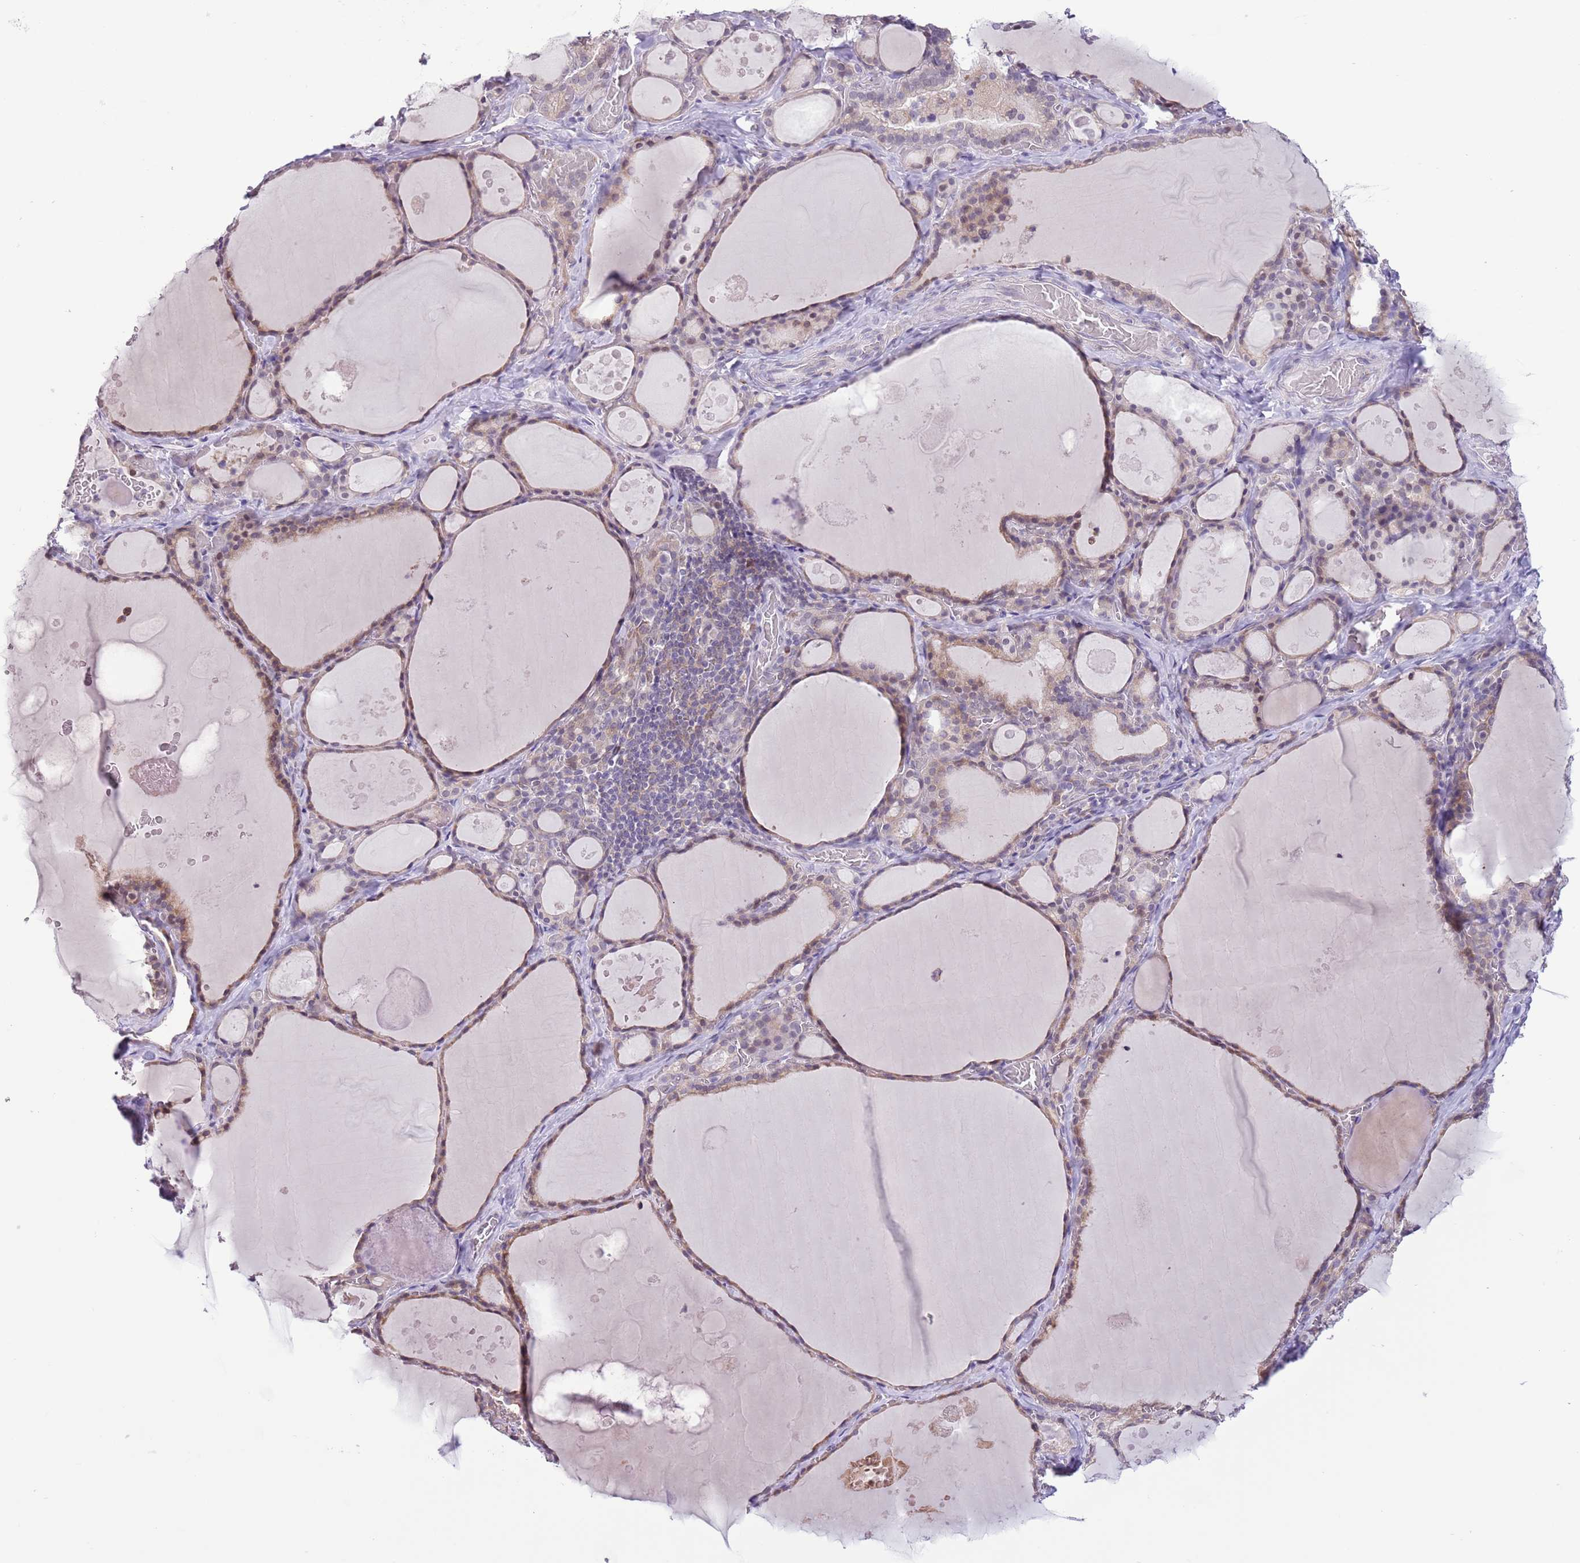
{"staining": {"intensity": "weak", "quantity": ">75%", "location": "cytoplasmic/membranous"}, "tissue": "thyroid gland", "cell_type": "Glandular cells", "image_type": "normal", "snomed": [{"axis": "morphology", "description": "Normal tissue, NOS"}, {"axis": "topography", "description": "Thyroid gland"}], "caption": "DAB immunohistochemical staining of unremarkable thyroid gland displays weak cytoplasmic/membranous protein staining in about >75% of glandular cells. The protein is shown in brown color, while the nuclei are stained blue.", "gene": "ZNF576", "patient": {"sex": "male", "age": 56}}